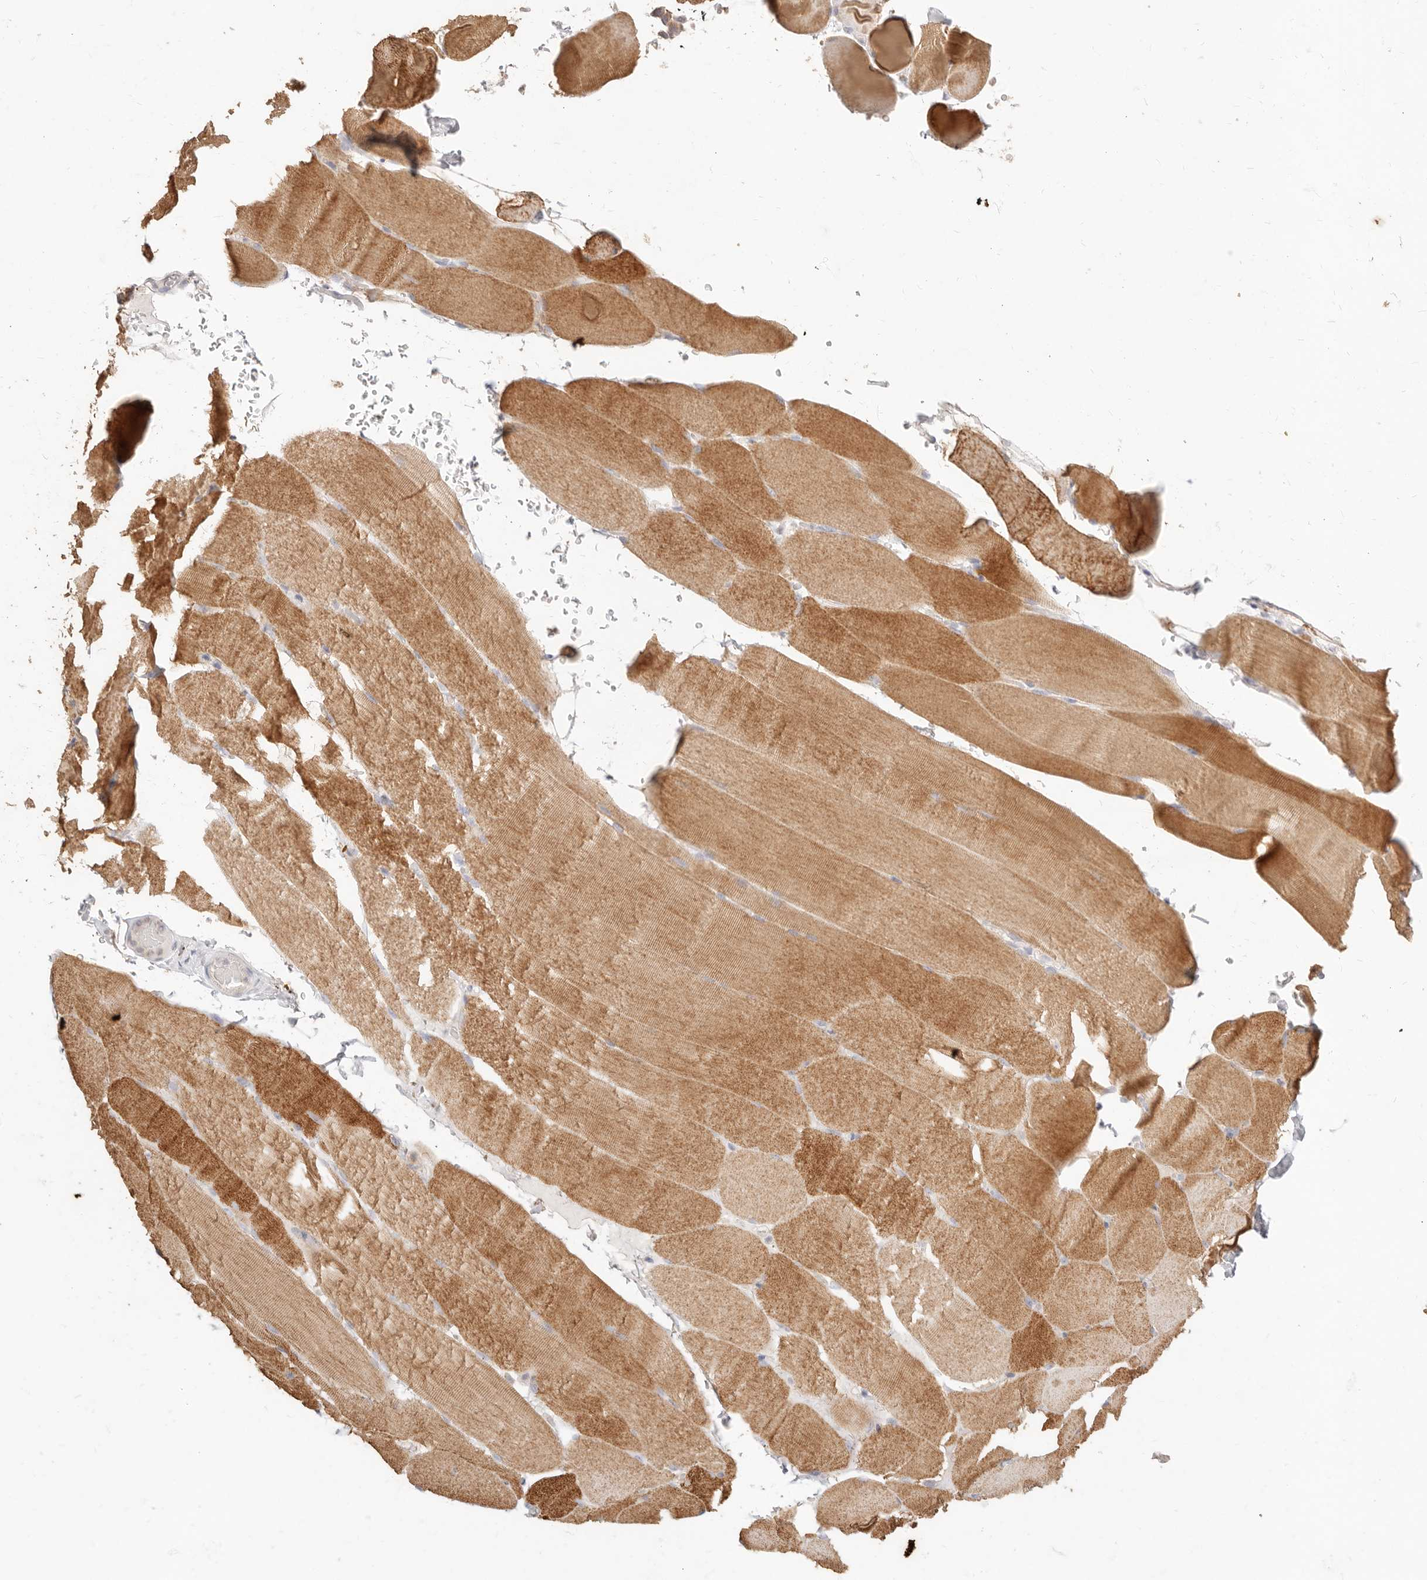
{"staining": {"intensity": "moderate", "quantity": ">75%", "location": "cytoplasmic/membranous"}, "tissue": "skeletal muscle", "cell_type": "Myocytes", "image_type": "normal", "snomed": [{"axis": "morphology", "description": "Normal tissue, NOS"}, {"axis": "topography", "description": "Skeletal muscle"}, {"axis": "topography", "description": "Parathyroid gland"}], "caption": "High-power microscopy captured an immunohistochemistry (IHC) image of normal skeletal muscle, revealing moderate cytoplasmic/membranous positivity in about >75% of myocytes. The staining was performed using DAB to visualize the protein expression in brown, while the nuclei were stained in blue with hematoxylin (Magnification: 20x).", "gene": "ACOX1", "patient": {"sex": "female", "age": 37}}